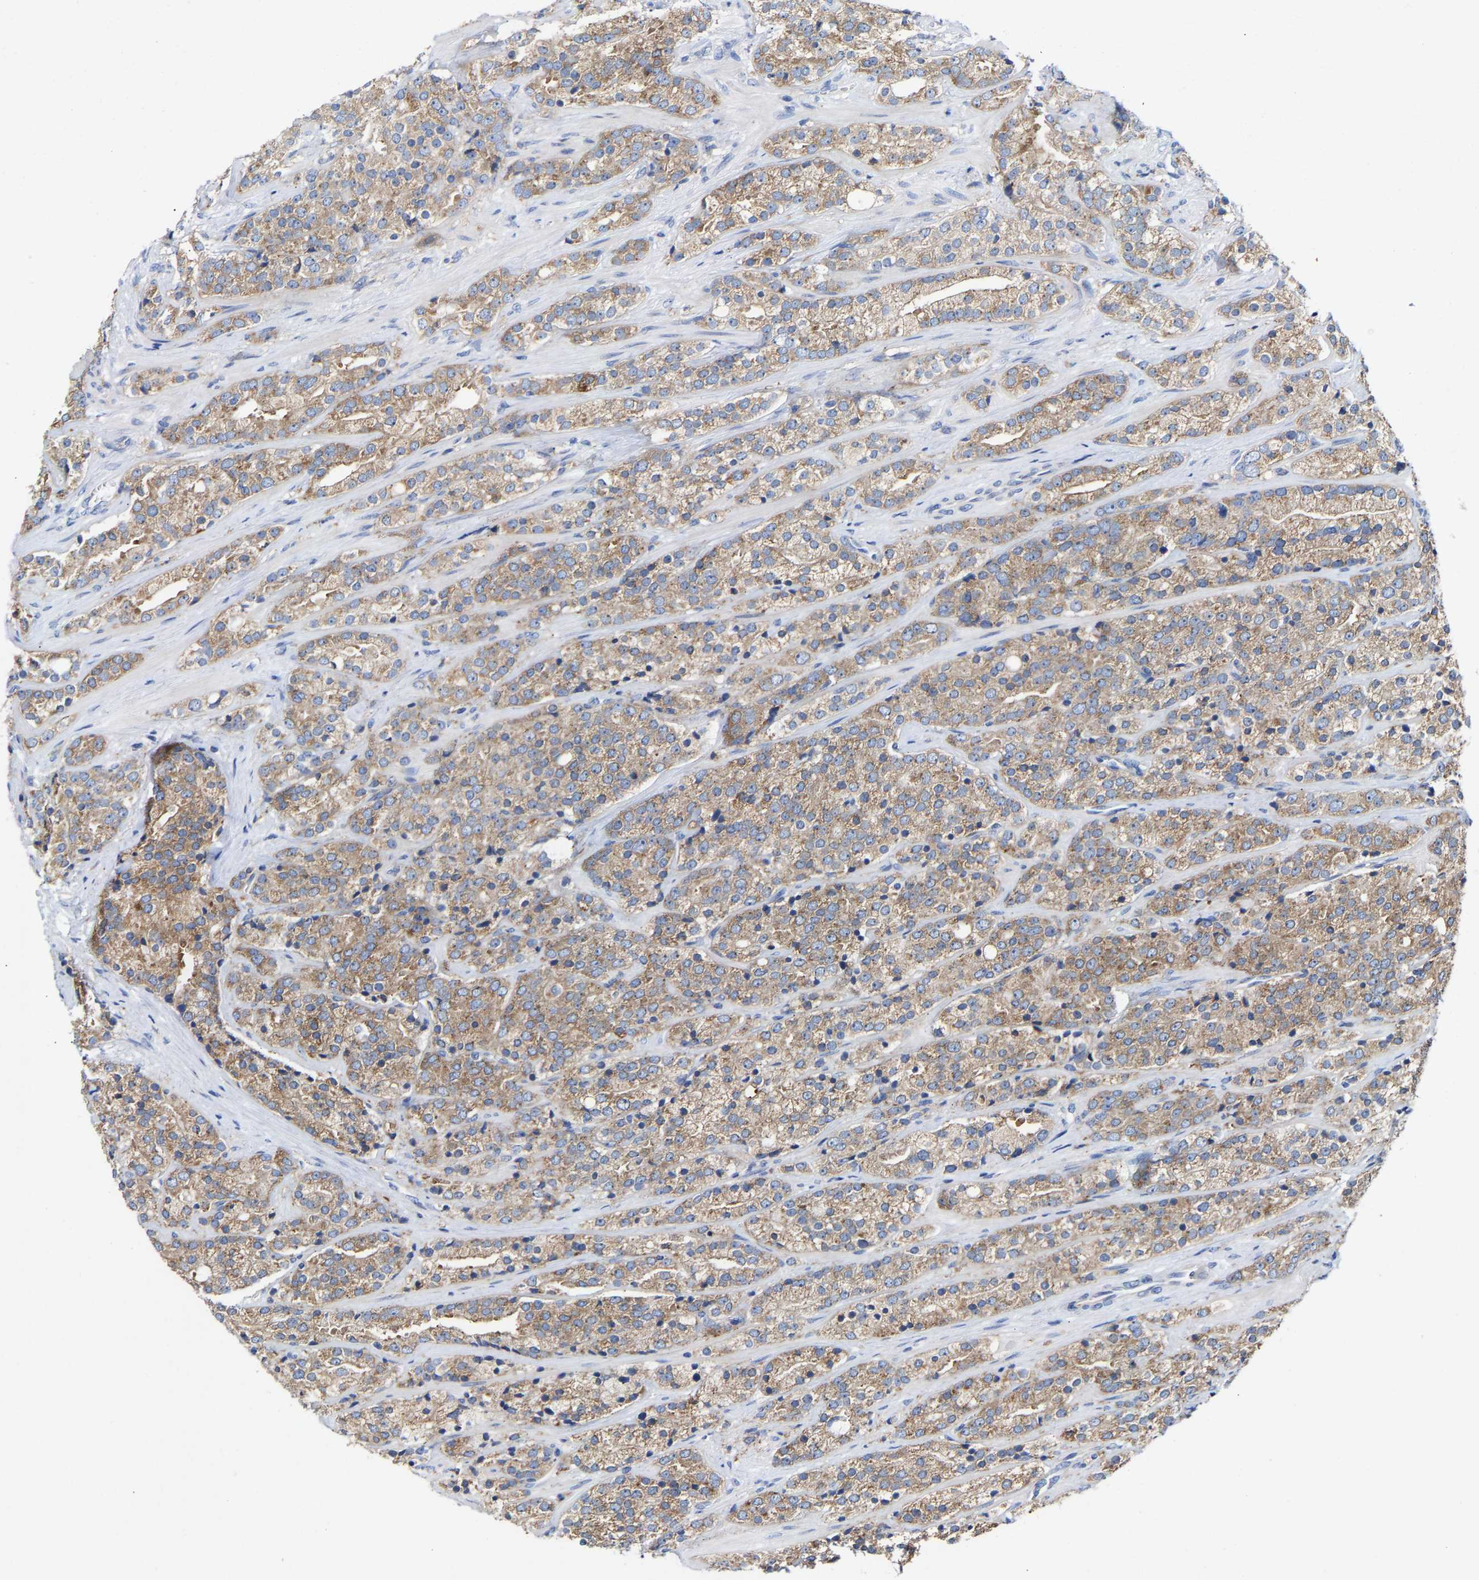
{"staining": {"intensity": "moderate", "quantity": ">75%", "location": "cytoplasmic/membranous"}, "tissue": "prostate cancer", "cell_type": "Tumor cells", "image_type": "cancer", "snomed": [{"axis": "morphology", "description": "Adenocarcinoma, High grade"}, {"axis": "topography", "description": "Prostate"}], "caption": "Immunohistochemistry (IHC) histopathology image of human prostate cancer stained for a protein (brown), which demonstrates medium levels of moderate cytoplasmic/membranous positivity in approximately >75% of tumor cells.", "gene": "PPP1R15A", "patient": {"sex": "male", "age": 71}}